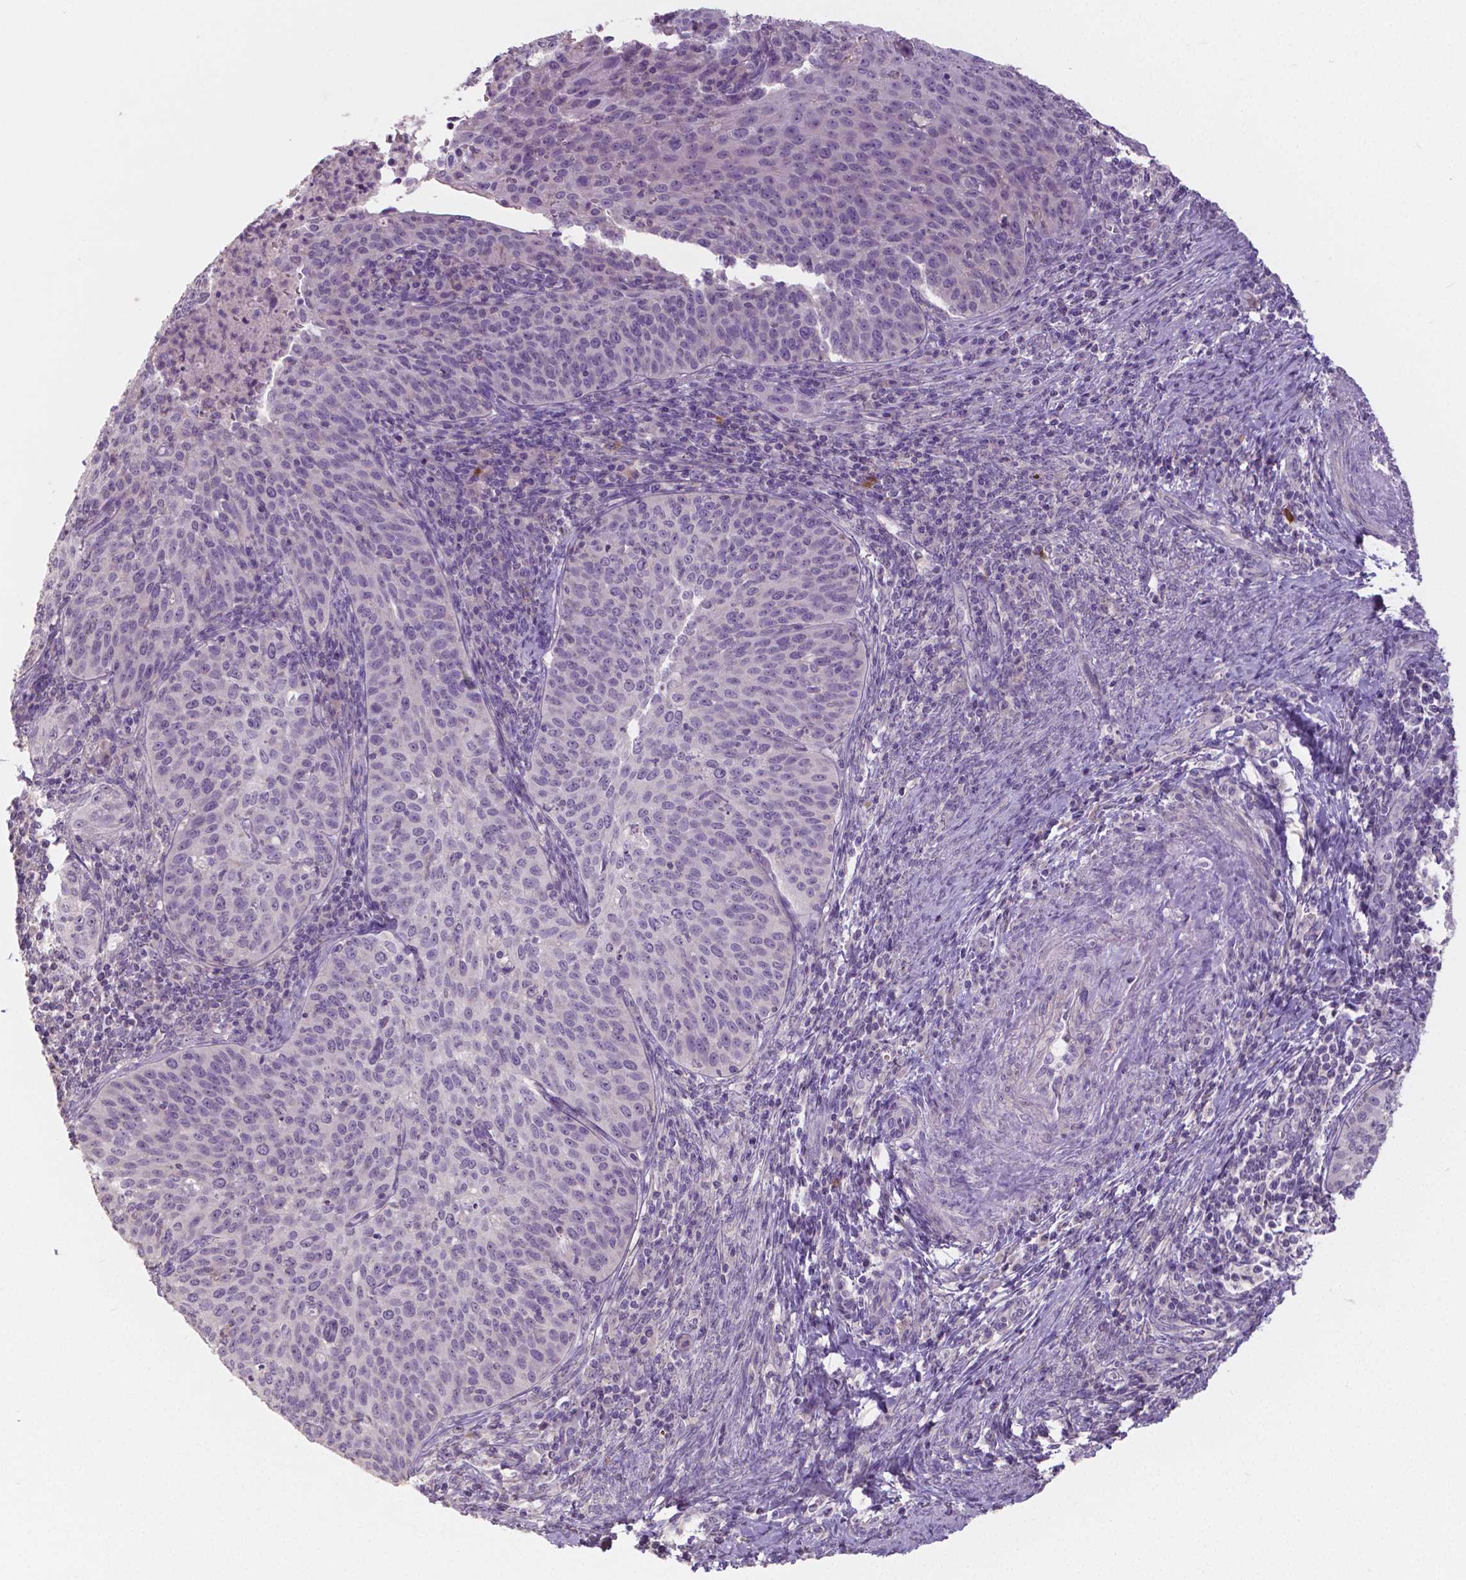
{"staining": {"intensity": "negative", "quantity": "none", "location": "none"}, "tissue": "cervical cancer", "cell_type": "Tumor cells", "image_type": "cancer", "snomed": [{"axis": "morphology", "description": "Squamous cell carcinoma, NOS"}, {"axis": "topography", "description": "Cervix"}], "caption": "Immunohistochemistry of human cervical squamous cell carcinoma displays no positivity in tumor cells.", "gene": "CRMP1", "patient": {"sex": "female", "age": 30}}